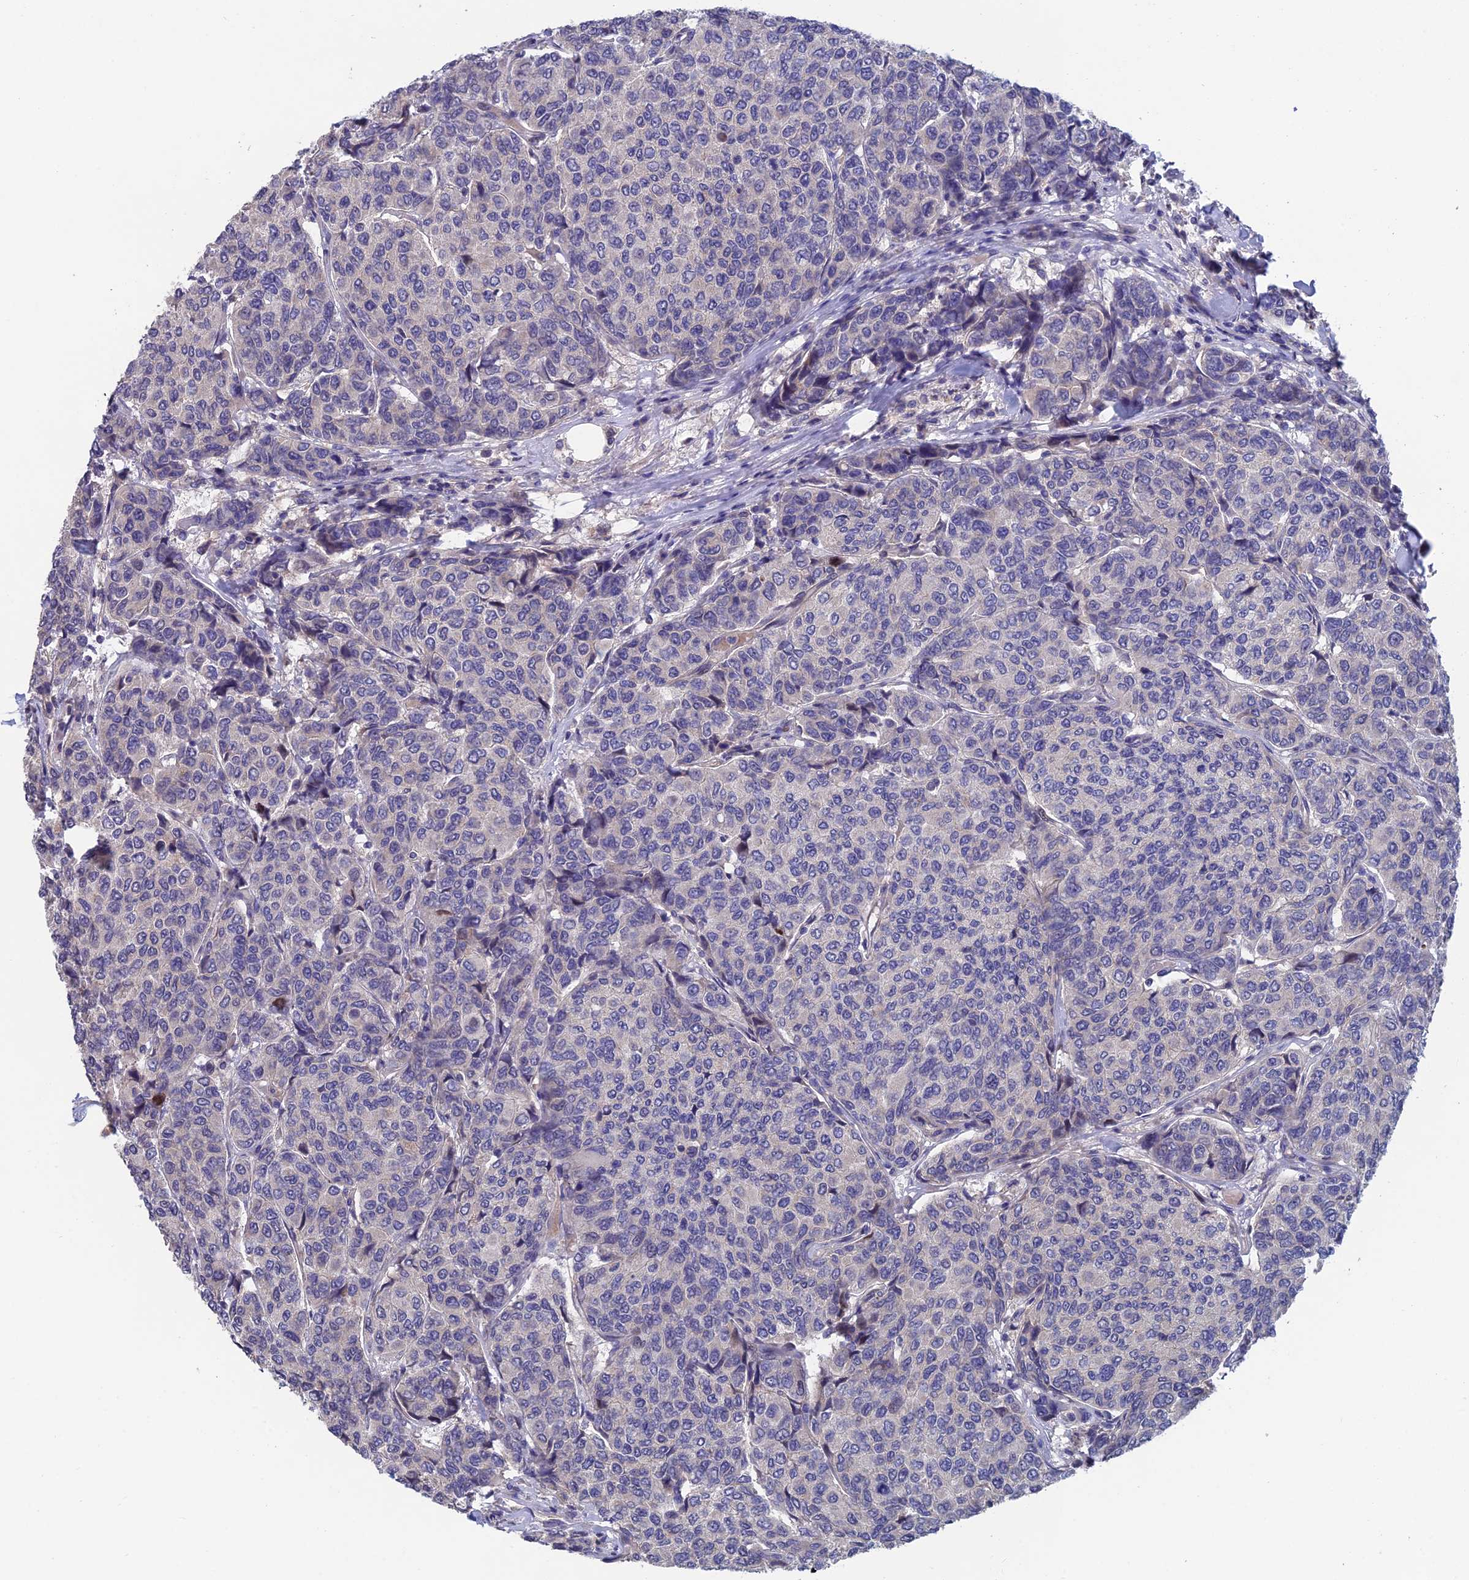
{"staining": {"intensity": "negative", "quantity": "none", "location": "none"}, "tissue": "breast cancer", "cell_type": "Tumor cells", "image_type": "cancer", "snomed": [{"axis": "morphology", "description": "Duct carcinoma"}, {"axis": "topography", "description": "Breast"}], "caption": "Immunohistochemistry image of neoplastic tissue: human breast intraductal carcinoma stained with DAB (3,3'-diaminobenzidine) exhibits no significant protein staining in tumor cells.", "gene": "USP37", "patient": {"sex": "female", "age": 55}}